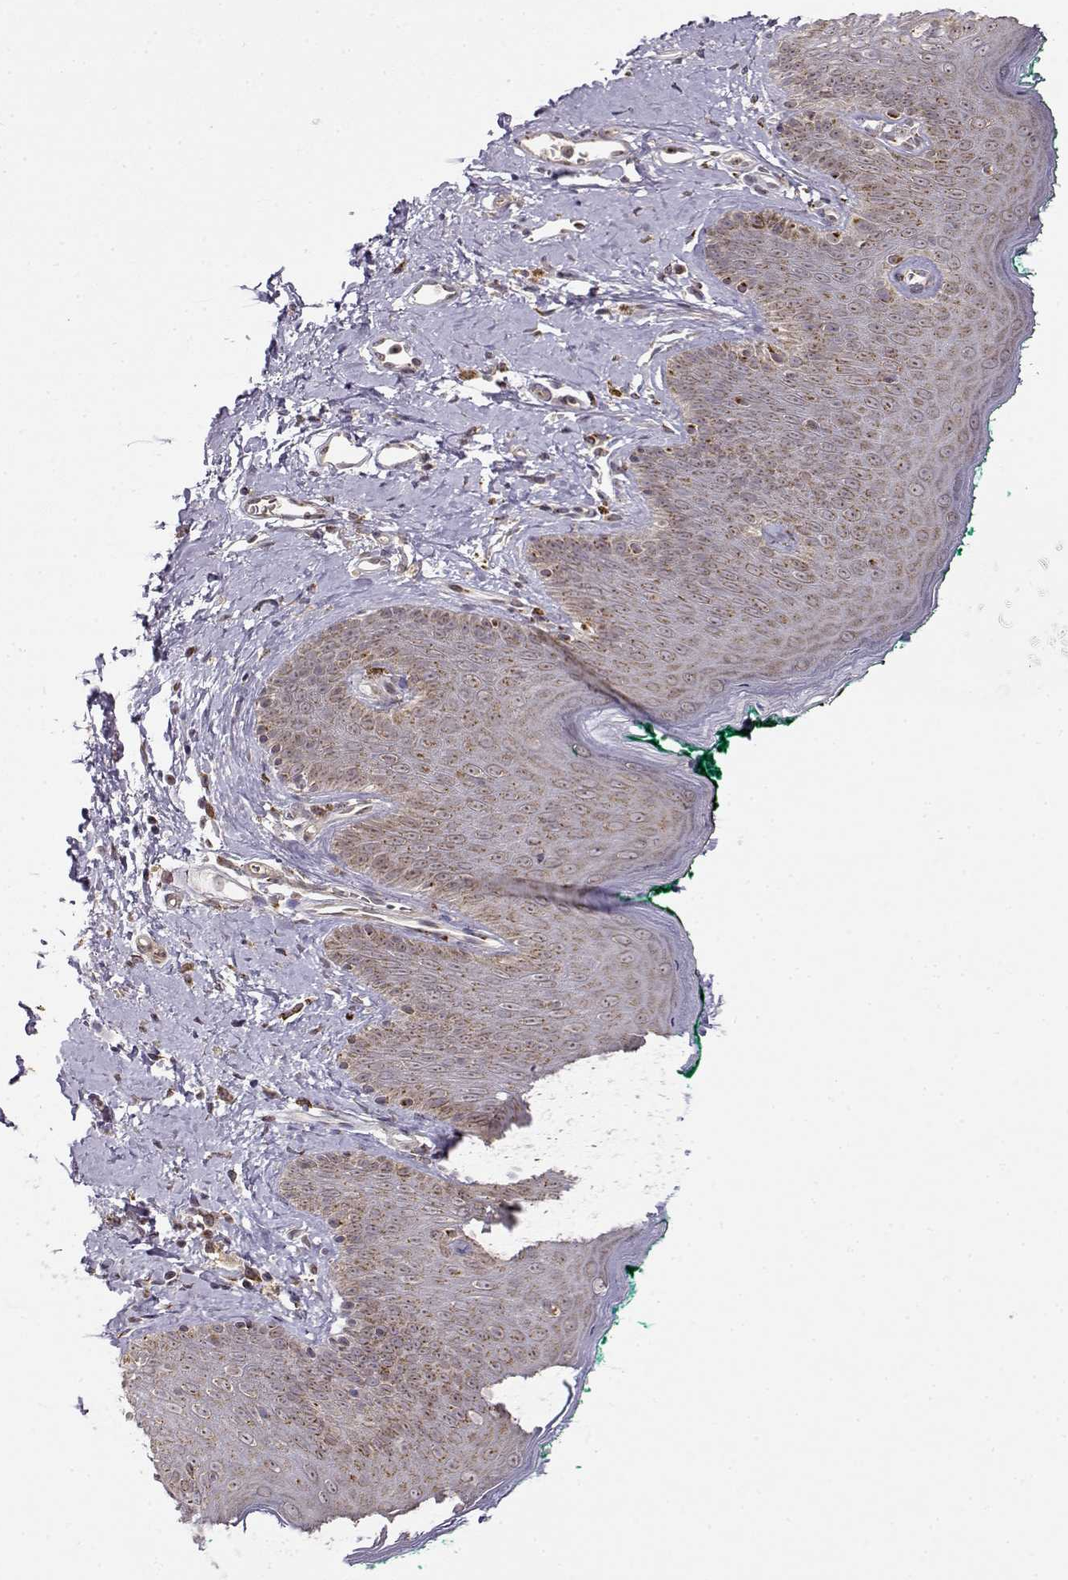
{"staining": {"intensity": "weak", "quantity": ">75%", "location": "cytoplasmic/membranous"}, "tissue": "skin", "cell_type": "Epidermal cells", "image_type": "normal", "snomed": [{"axis": "morphology", "description": "Normal tissue, NOS"}, {"axis": "topography", "description": "Vulva"}], "caption": "A brown stain highlights weak cytoplasmic/membranous staining of a protein in epidermal cells of benign human skin.", "gene": "ERGIC2", "patient": {"sex": "female", "age": 66}}